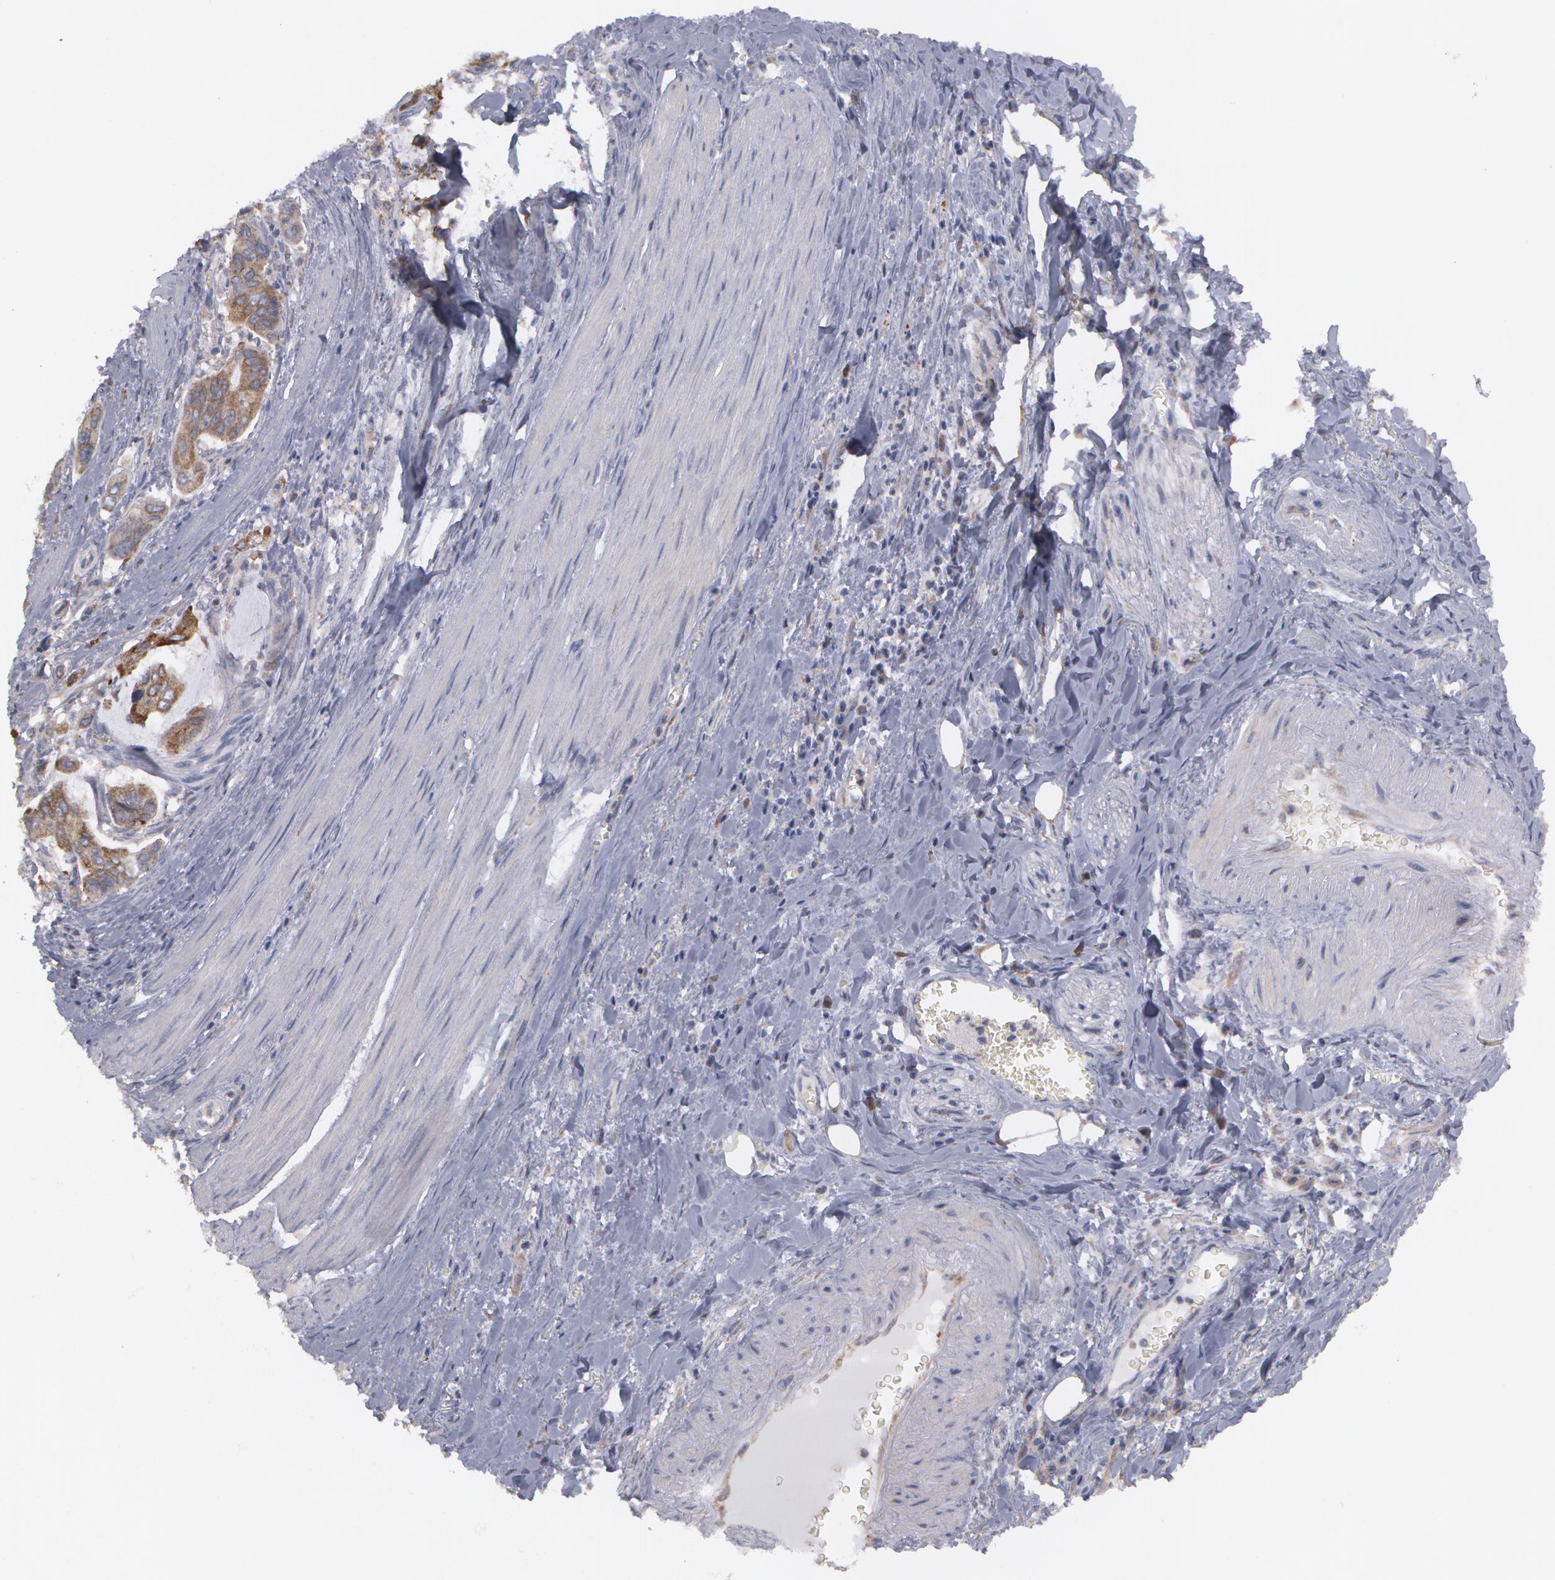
{"staining": {"intensity": "strong", "quantity": ">75%", "location": "cytoplasmic/membranous"}, "tissue": "stomach cancer", "cell_type": "Tumor cells", "image_type": "cancer", "snomed": [{"axis": "morphology", "description": "Adenocarcinoma, NOS"}, {"axis": "topography", "description": "Stomach, upper"}], "caption": "Stomach adenocarcinoma tissue displays strong cytoplasmic/membranous positivity in about >75% of tumor cells The protein is shown in brown color, while the nuclei are stained blue.", "gene": "MTHFD1", "patient": {"sex": "male", "age": 80}}